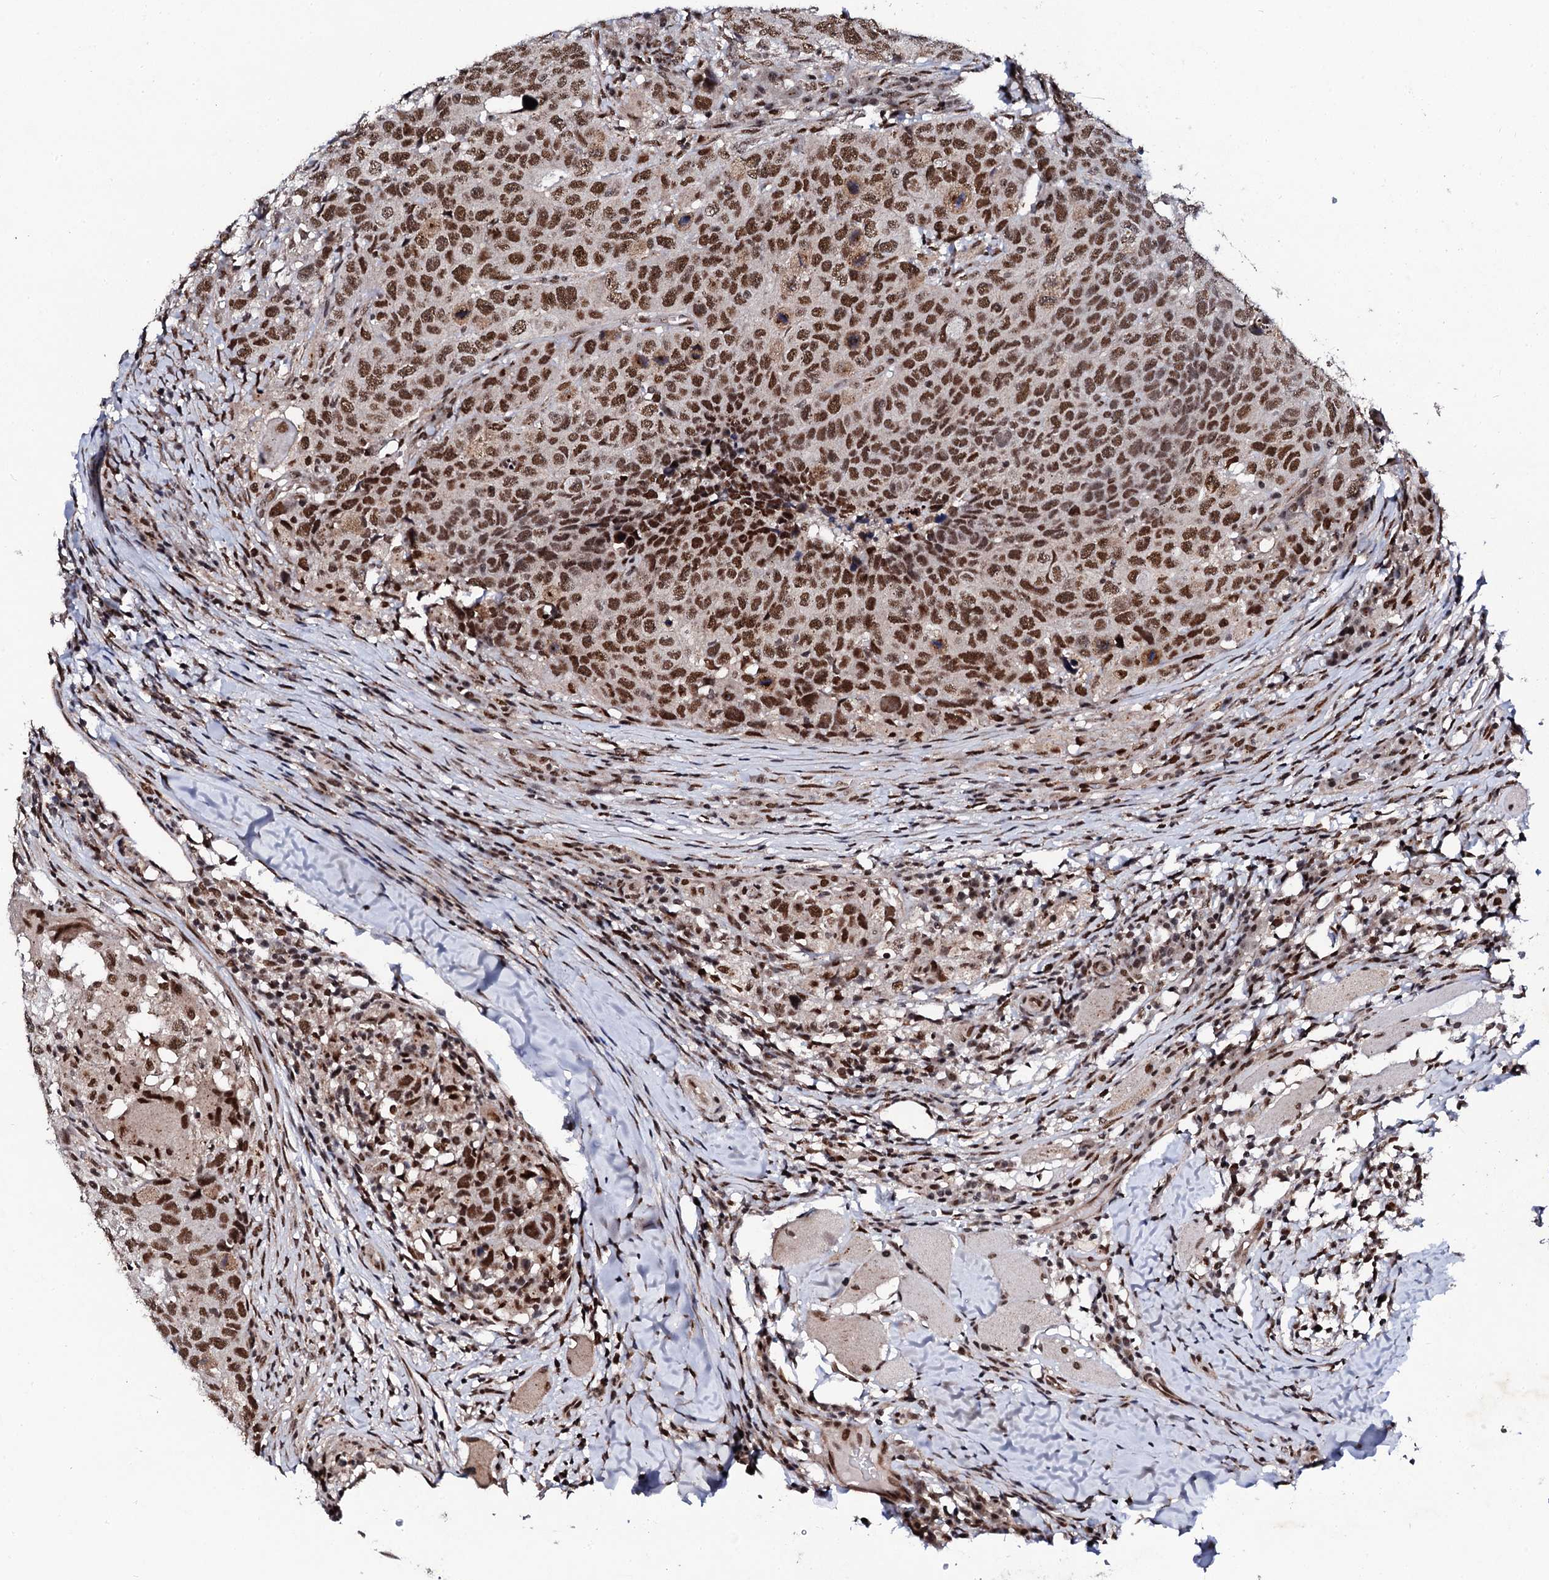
{"staining": {"intensity": "strong", "quantity": ">75%", "location": "nuclear"}, "tissue": "head and neck cancer", "cell_type": "Tumor cells", "image_type": "cancer", "snomed": [{"axis": "morphology", "description": "Squamous cell carcinoma, NOS"}, {"axis": "topography", "description": "Head-Neck"}], "caption": "DAB (3,3'-diaminobenzidine) immunohistochemical staining of human head and neck squamous cell carcinoma demonstrates strong nuclear protein expression in about >75% of tumor cells.", "gene": "CSTF3", "patient": {"sex": "male", "age": 66}}